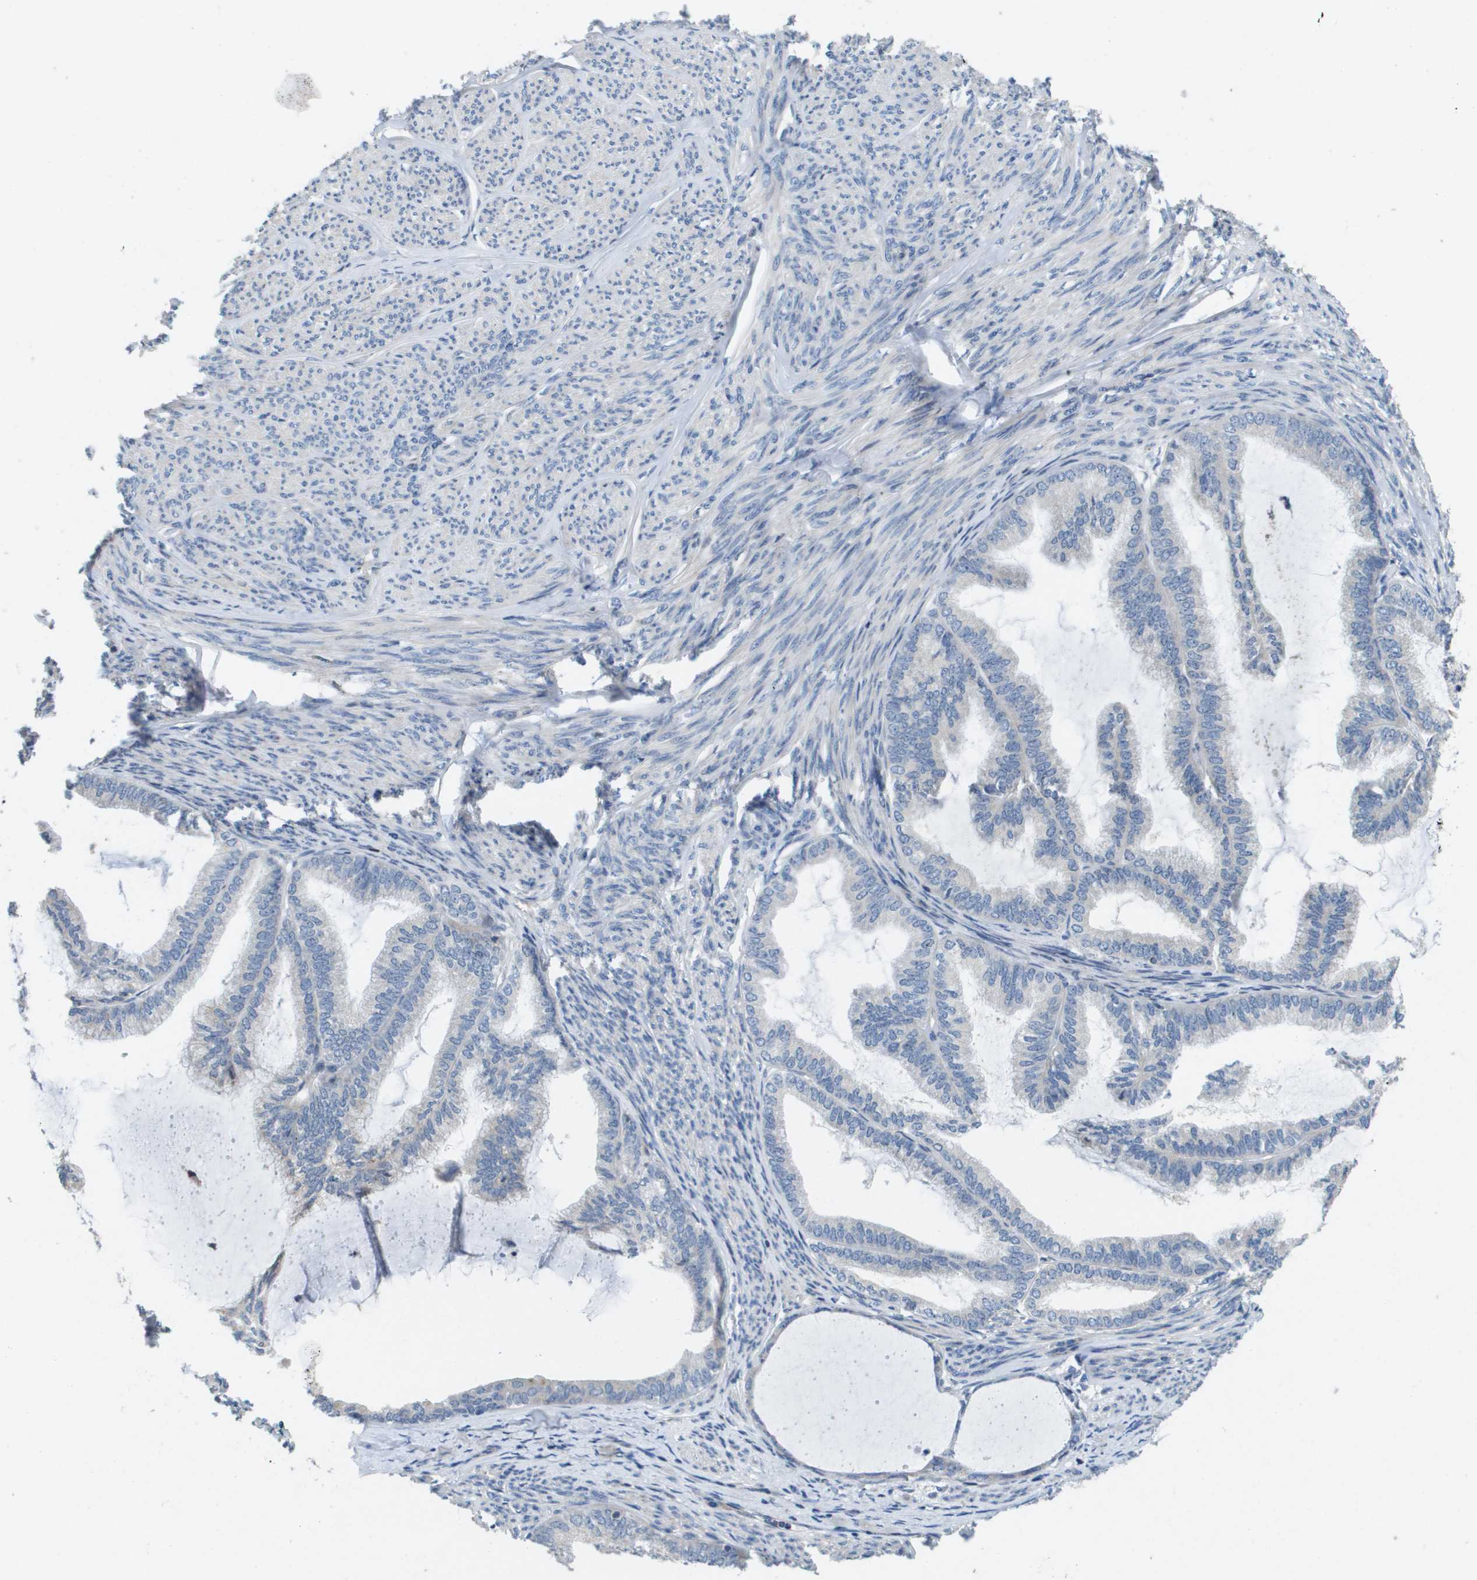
{"staining": {"intensity": "negative", "quantity": "none", "location": "none"}, "tissue": "endometrial cancer", "cell_type": "Tumor cells", "image_type": "cancer", "snomed": [{"axis": "morphology", "description": "Adenocarcinoma, NOS"}, {"axis": "topography", "description": "Endometrium"}], "caption": "Immunohistochemical staining of endometrial adenocarcinoma displays no significant positivity in tumor cells.", "gene": "SCN4B", "patient": {"sex": "female", "age": 86}}